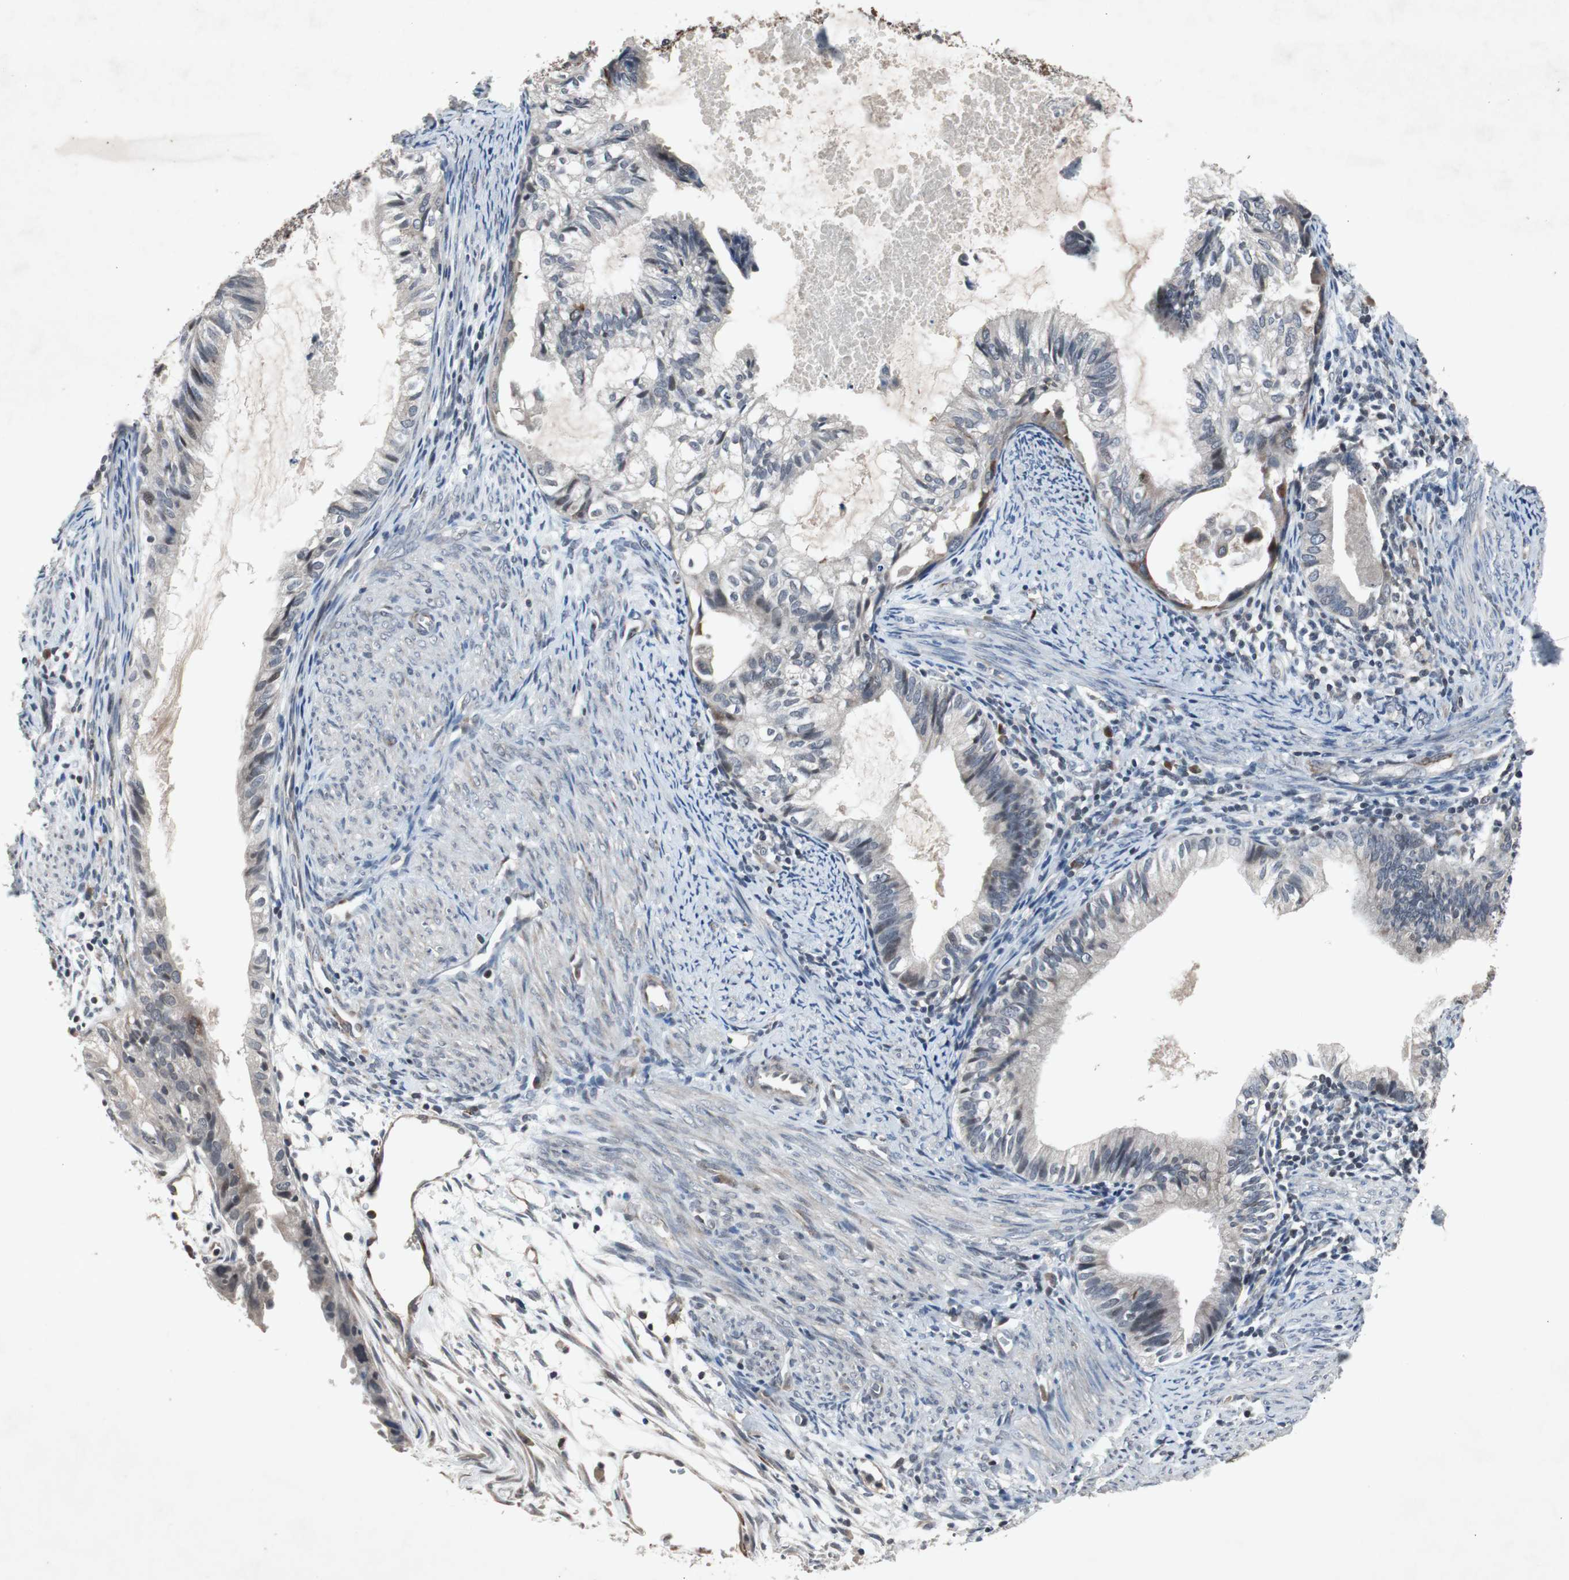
{"staining": {"intensity": "weak", "quantity": "25%-75%", "location": "cytoplasmic/membranous,nuclear"}, "tissue": "cervical cancer", "cell_type": "Tumor cells", "image_type": "cancer", "snomed": [{"axis": "morphology", "description": "Normal tissue, NOS"}, {"axis": "morphology", "description": "Adenocarcinoma, NOS"}, {"axis": "topography", "description": "Cervix"}, {"axis": "topography", "description": "Endometrium"}], "caption": "The photomicrograph displays immunohistochemical staining of cervical adenocarcinoma. There is weak cytoplasmic/membranous and nuclear expression is seen in about 25%-75% of tumor cells.", "gene": "CRADD", "patient": {"sex": "female", "age": 86}}